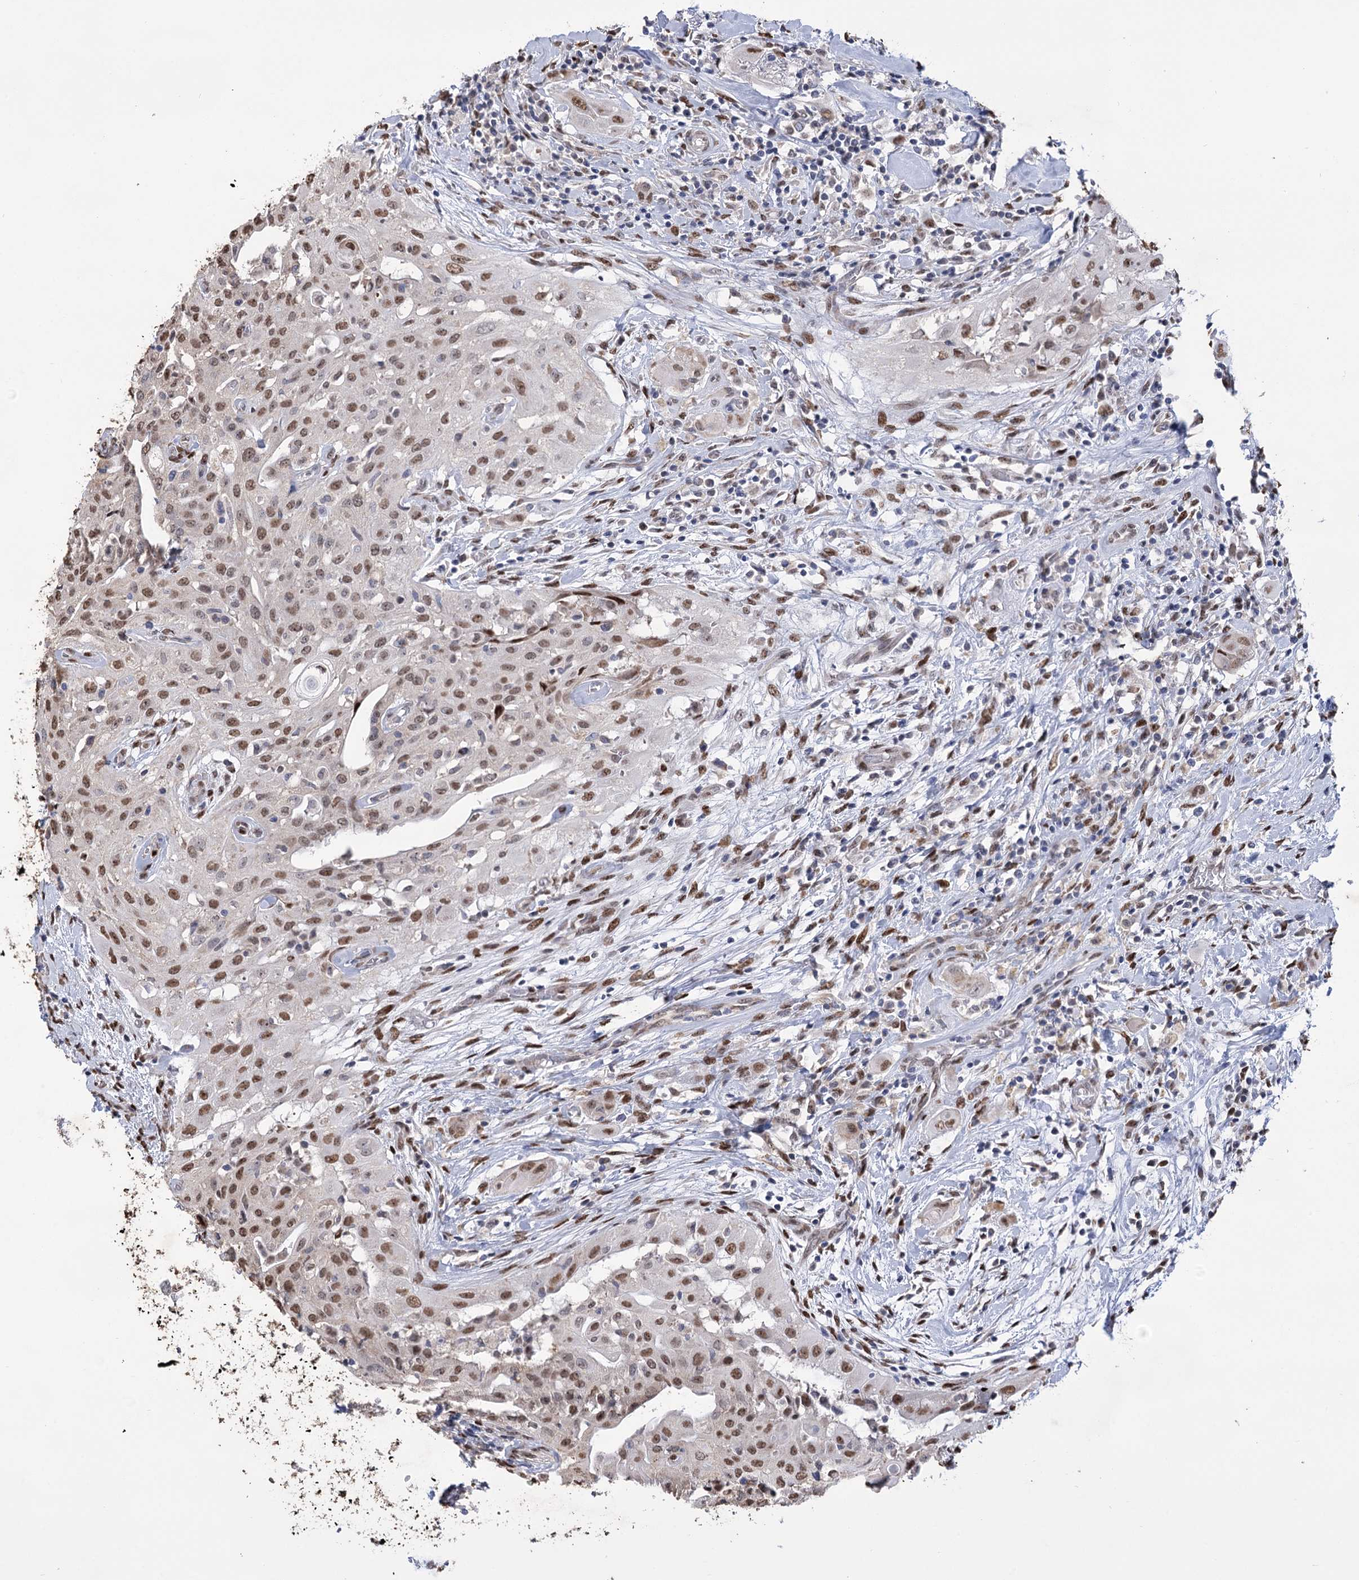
{"staining": {"intensity": "moderate", "quantity": ">75%", "location": "nuclear"}, "tissue": "thyroid cancer", "cell_type": "Tumor cells", "image_type": "cancer", "snomed": [{"axis": "morphology", "description": "Papillary adenocarcinoma, NOS"}, {"axis": "topography", "description": "Thyroid gland"}], "caption": "Immunohistochemistry (DAB (3,3'-diaminobenzidine)) staining of human papillary adenocarcinoma (thyroid) displays moderate nuclear protein expression in approximately >75% of tumor cells.", "gene": "NFU1", "patient": {"sex": "female", "age": 59}}